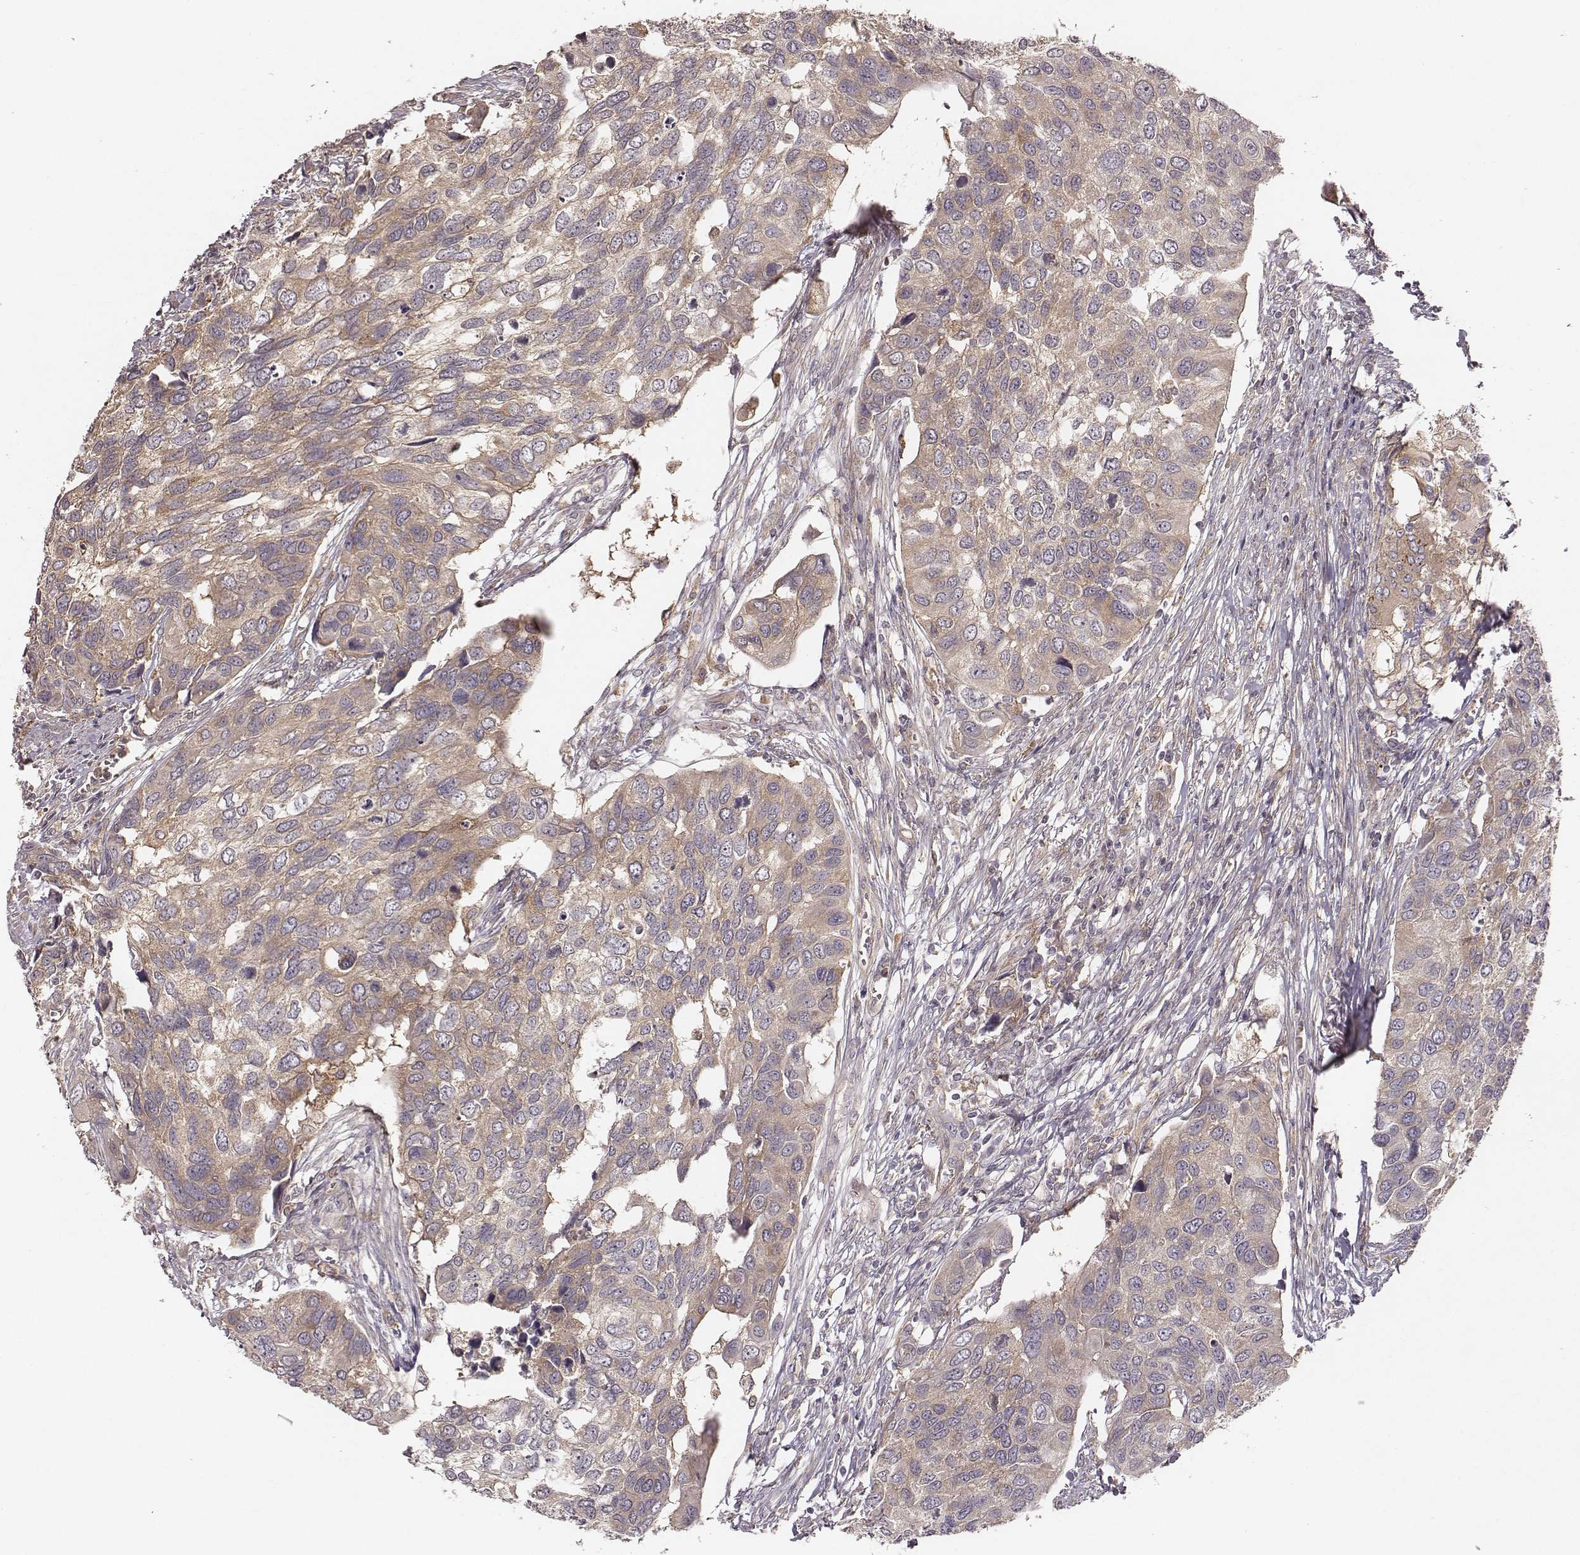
{"staining": {"intensity": "weak", "quantity": ">75%", "location": "cytoplasmic/membranous"}, "tissue": "urothelial cancer", "cell_type": "Tumor cells", "image_type": "cancer", "snomed": [{"axis": "morphology", "description": "Urothelial carcinoma, High grade"}, {"axis": "topography", "description": "Urinary bladder"}], "caption": "Immunohistochemical staining of high-grade urothelial carcinoma shows weak cytoplasmic/membranous protein positivity in approximately >75% of tumor cells.", "gene": "VPS26A", "patient": {"sex": "male", "age": 60}}